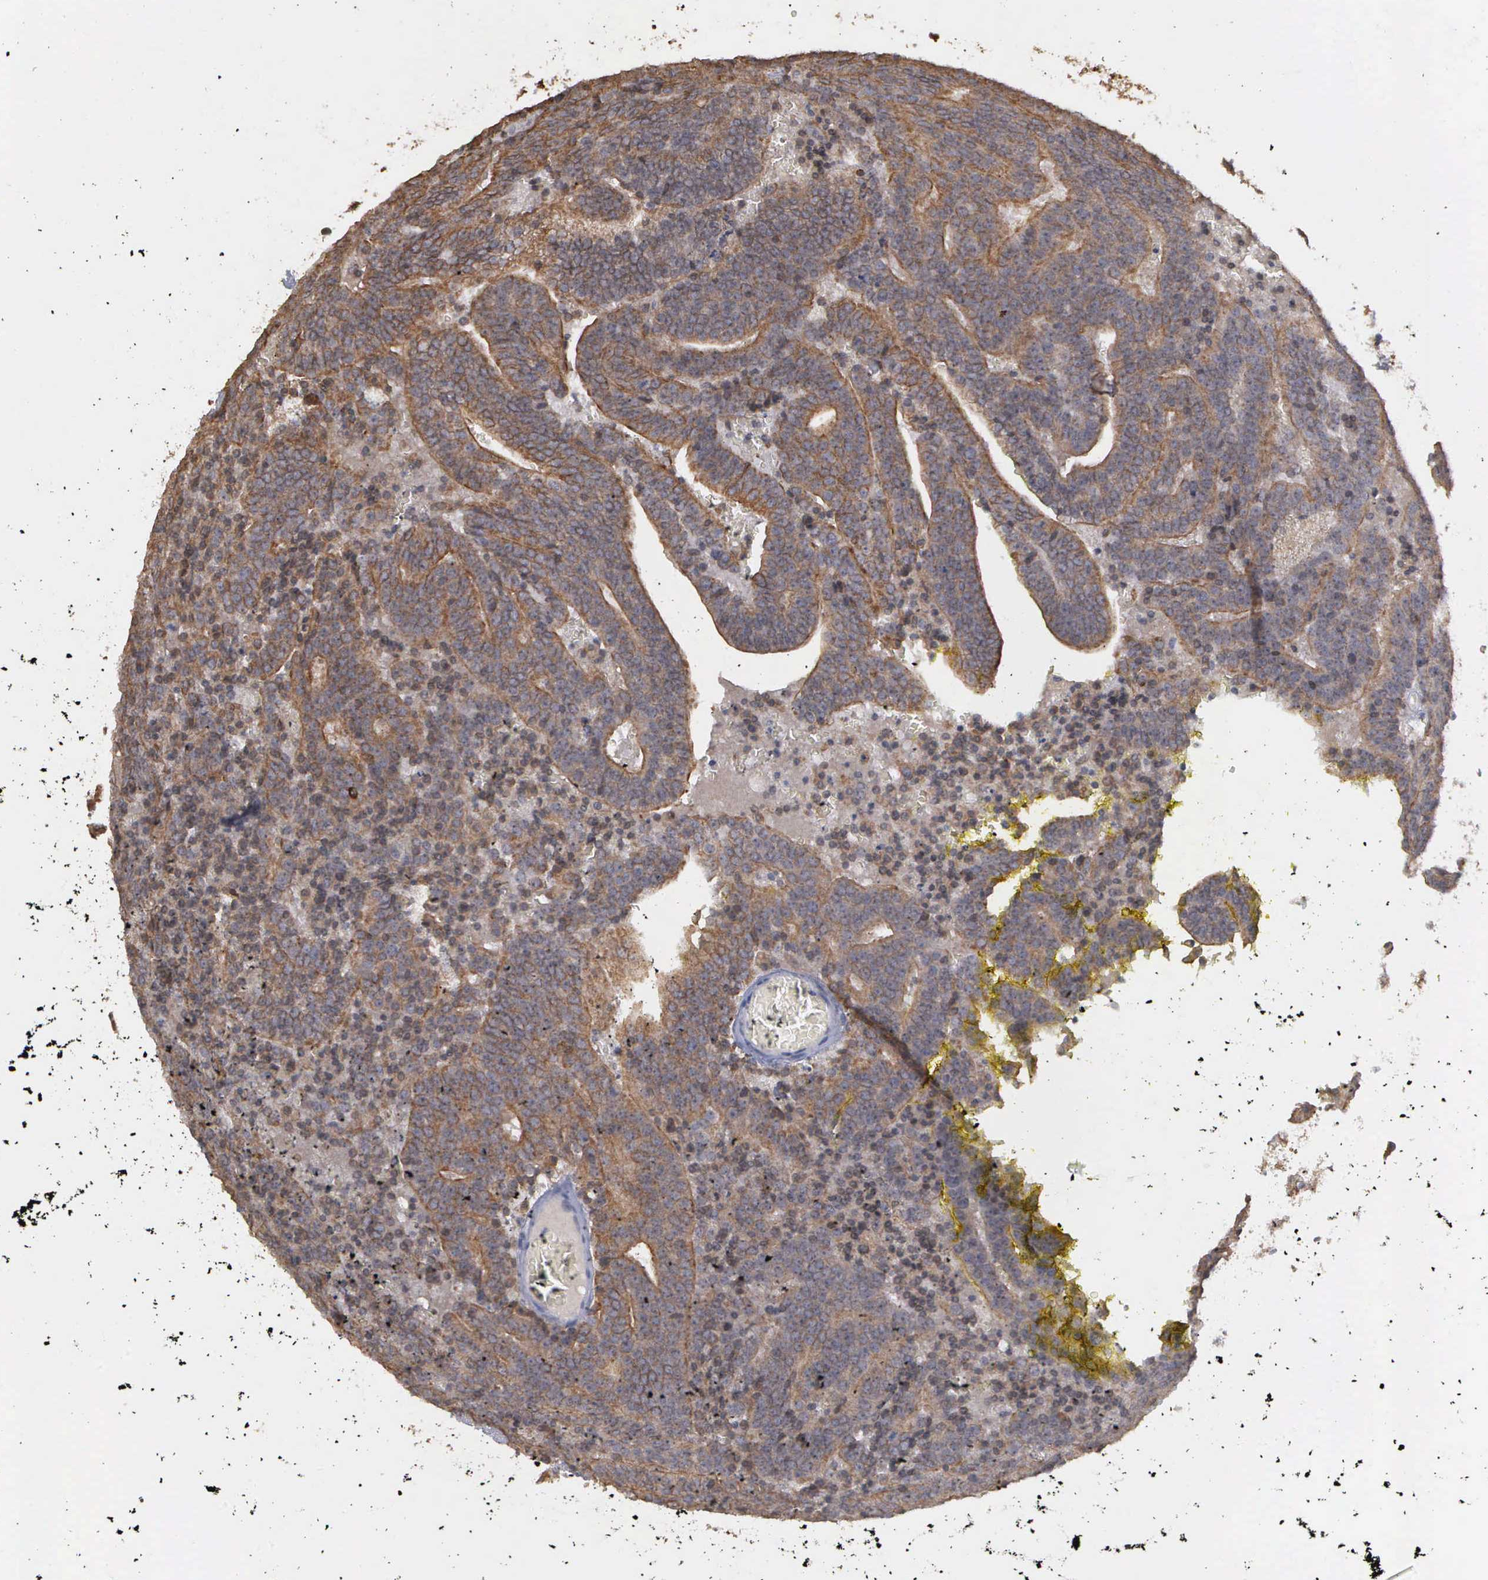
{"staining": {"intensity": "weak", "quantity": "25%-75%", "location": "cytoplasmic/membranous"}, "tissue": "prostate cancer", "cell_type": "Tumor cells", "image_type": "cancer", "snomed": [{"axis": "morphology", "description": "Adenocarcinoma, Medium grade"}, {"axis": "topography", "description": "Prostate"}], "caption": "Immunohistochemical staining of adenocarcinoma (medium-grade) (prostate) exhibits weak cytoplasmic/membranous protein staining in approximately 25%-75% of tumor cells.", "gene": "WDR89", "patient": {"sex": "male", "age": 65}}